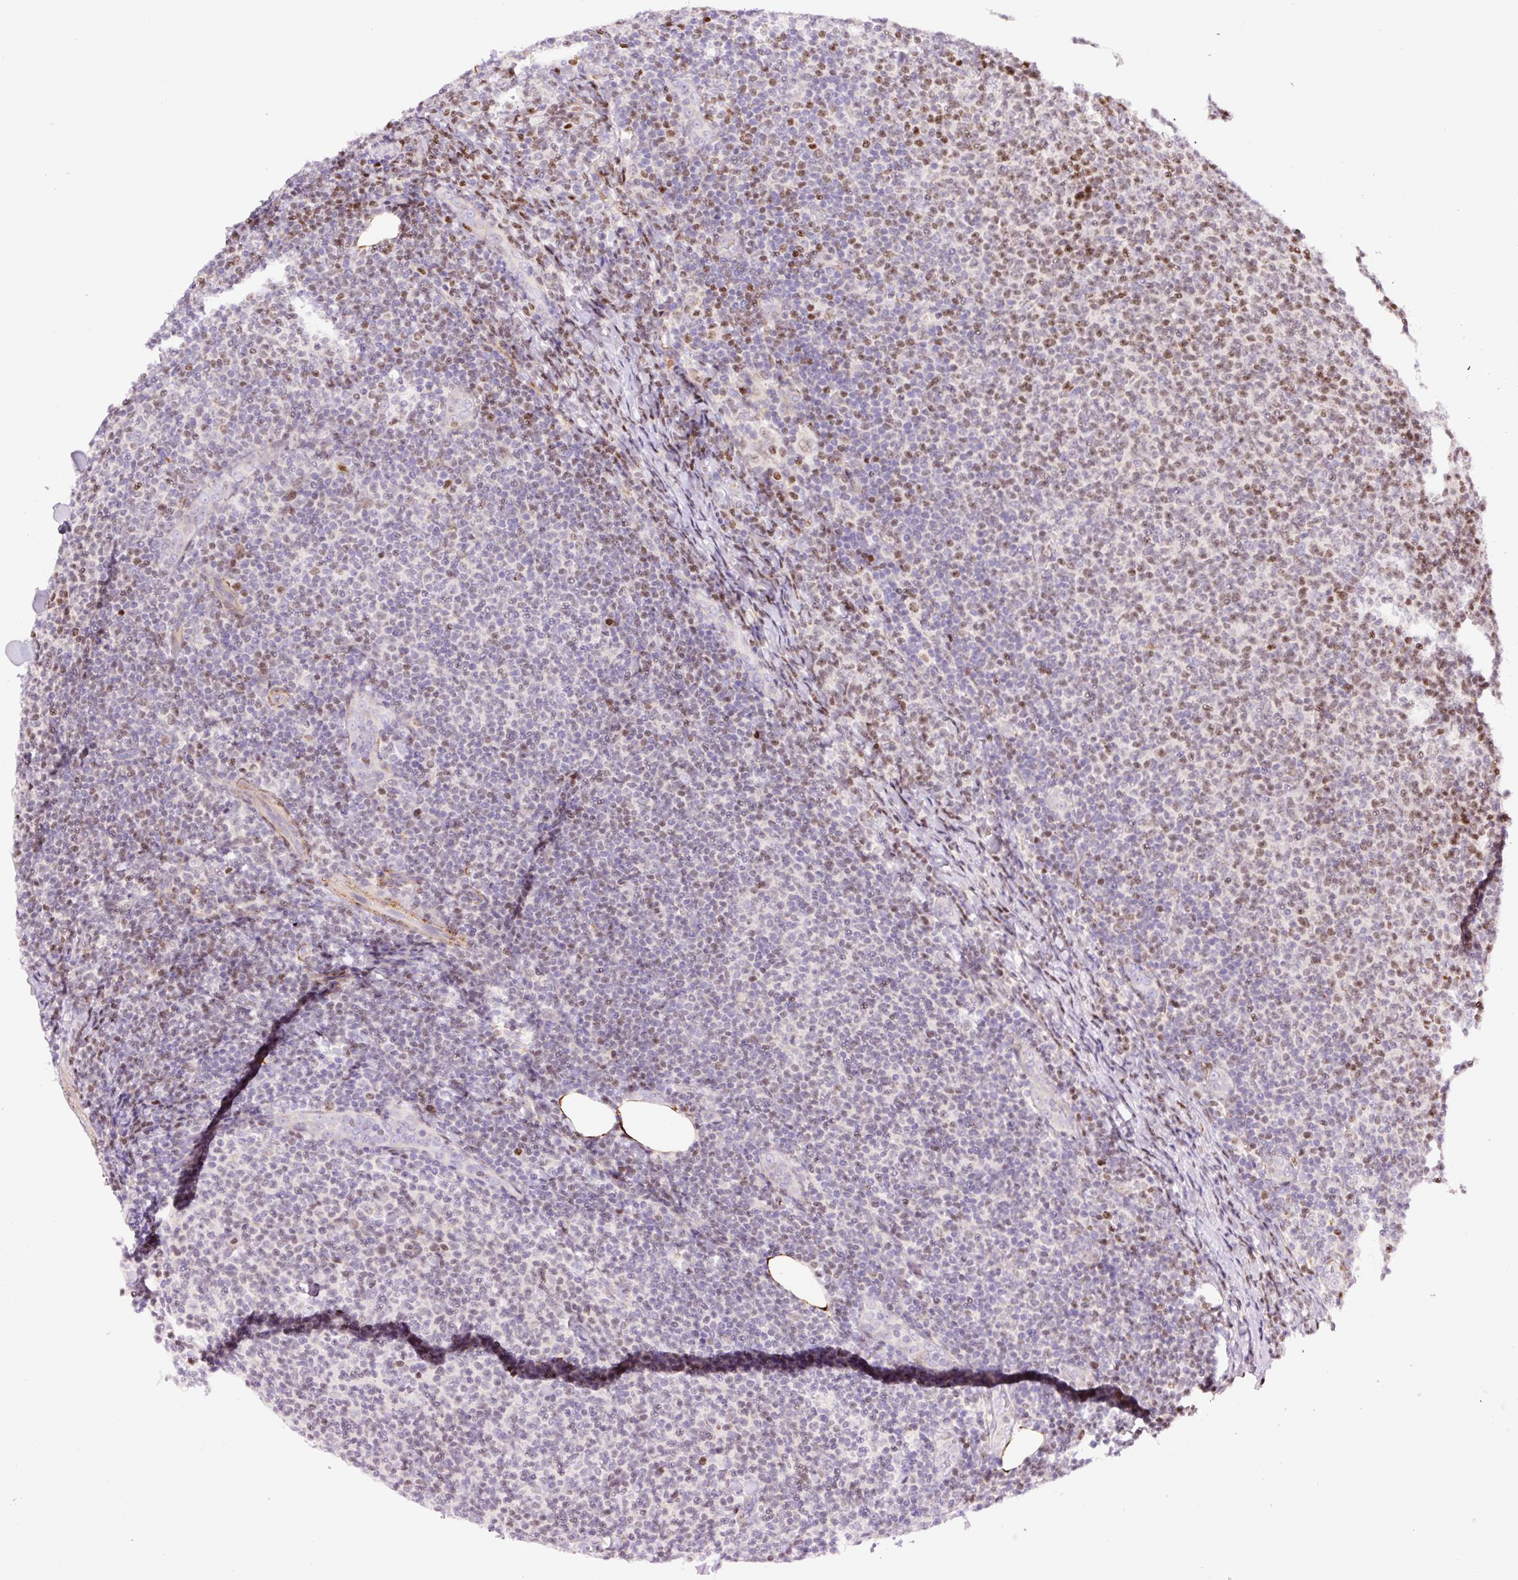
{"staining": {"intensity": "moderate", "quantity": "25%-75%", "location": "nuclear"}, "tissue": "lymphoma", "cell_type": "Tumor cells", "image_type": "cancer", "snomed": [{"axis": "morphology", "description": "Malignant lymphoma, non-Hodgkin's type, Low grade"}, {"axis": "topography", "description": "Lymph node"}], "caption": "Immunohistochemistry micrograph of neoplastic tissue: human lymphoma stained using immunohistochemistry (IHC) demonstrates medium levels of moderate protein expression localized specifically in the nuclear of tumor cells, appearing as a nuclear brown color.", "gene": "TMEM8B", "patient": {"sex": "male", "age": 66}}